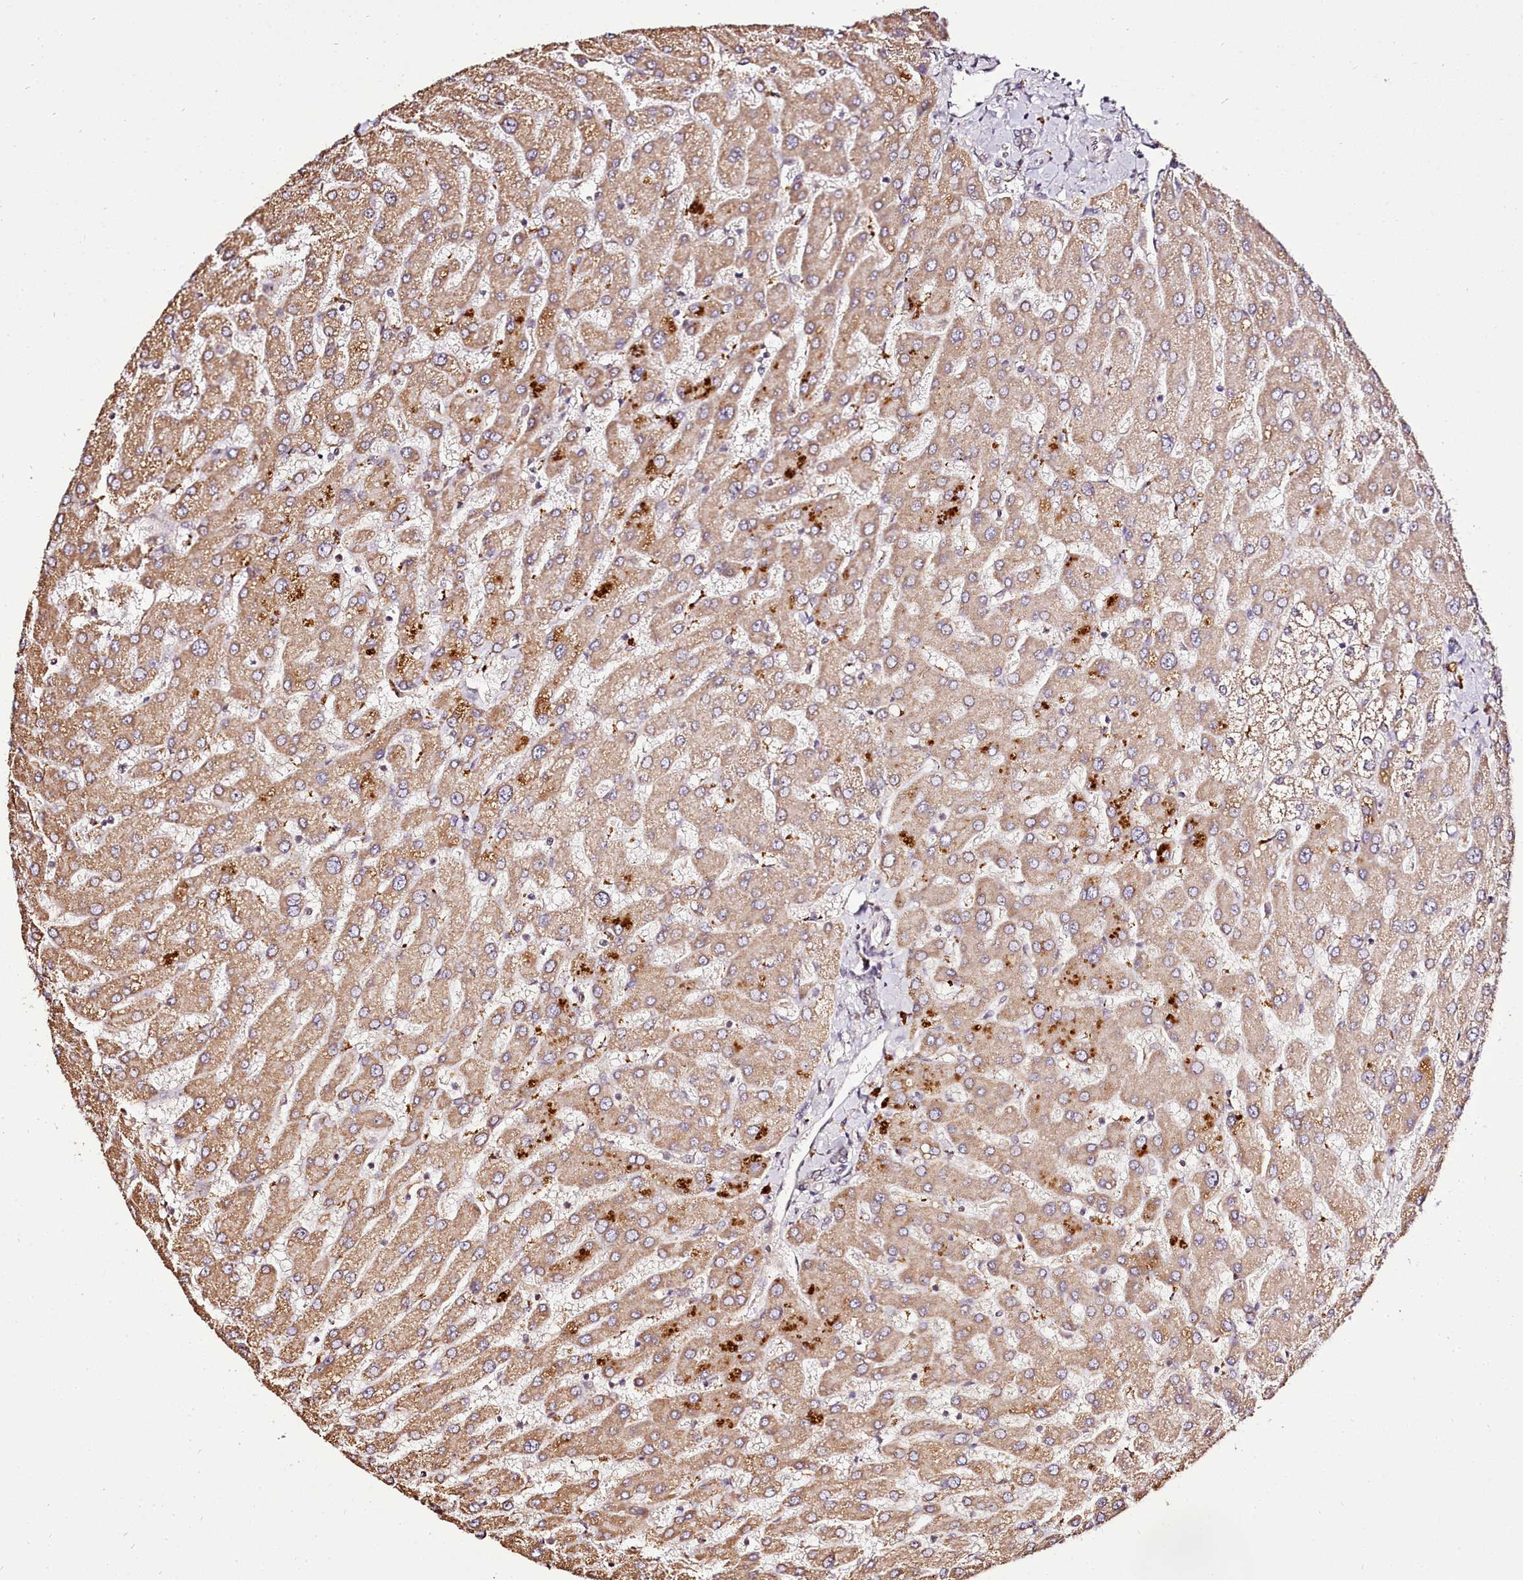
{"staining": {"intensity": "negative", "quantity": "none", "location": "none"}, "tissue": "liver", "cell_type": "Cholangiocytes", "image_type": "normal", "snomed": [{"axis": "morphology", "description": "Normal tissue, NOS"}, {"axis": "topography", "description": "Liver"}], "caption": "A micrograph of liver stained for a protein demonstrates no brown staining in cholangiocytes.", "gene": "EDIL3", "patient": {"sex": "male", "age": 55}}